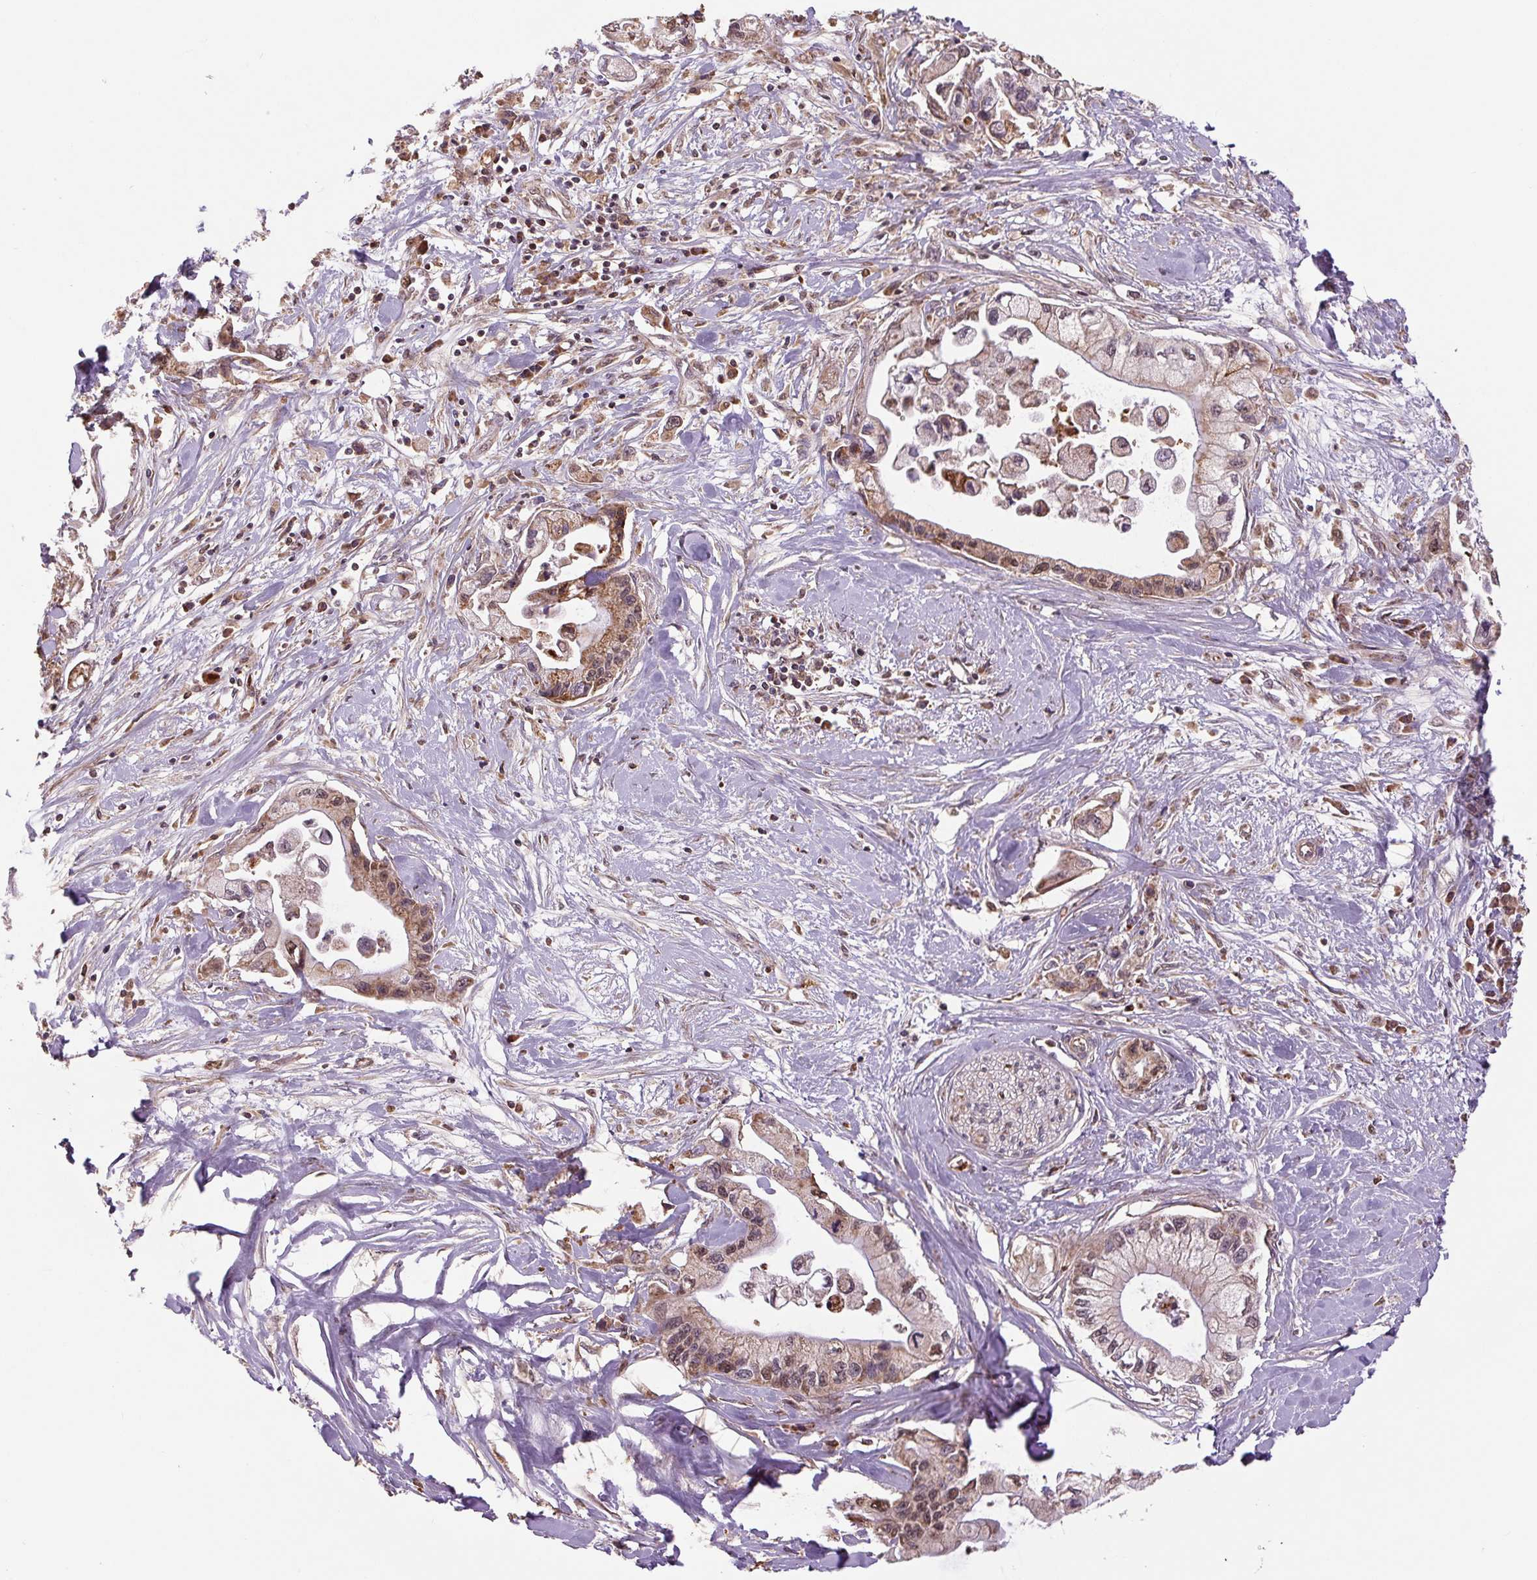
{"staining": {"intensity": "moderate", "quantity": ">75%", "location": "cytoplasmic/membranous,nuclear"}, "tissue": "pancreatic cancer", "cell_type": "Tumor cells", "image_type": "cancer", "snomed": [{"axis": "morphology", "description": "Adenocarcinoma, NOS"}, {"axis": "topography", "description": "Pancreas"}], "caption": "Immunohistochemistry image of human pancreatic cancer stained for a protein (brown), which displays medium levels of moderate cytoplasmic/membranous and nuclear expression in approximately >75% of tumor cells.", "gene": "TMEM160", "patient": {"sex": "male", "age": 61}}